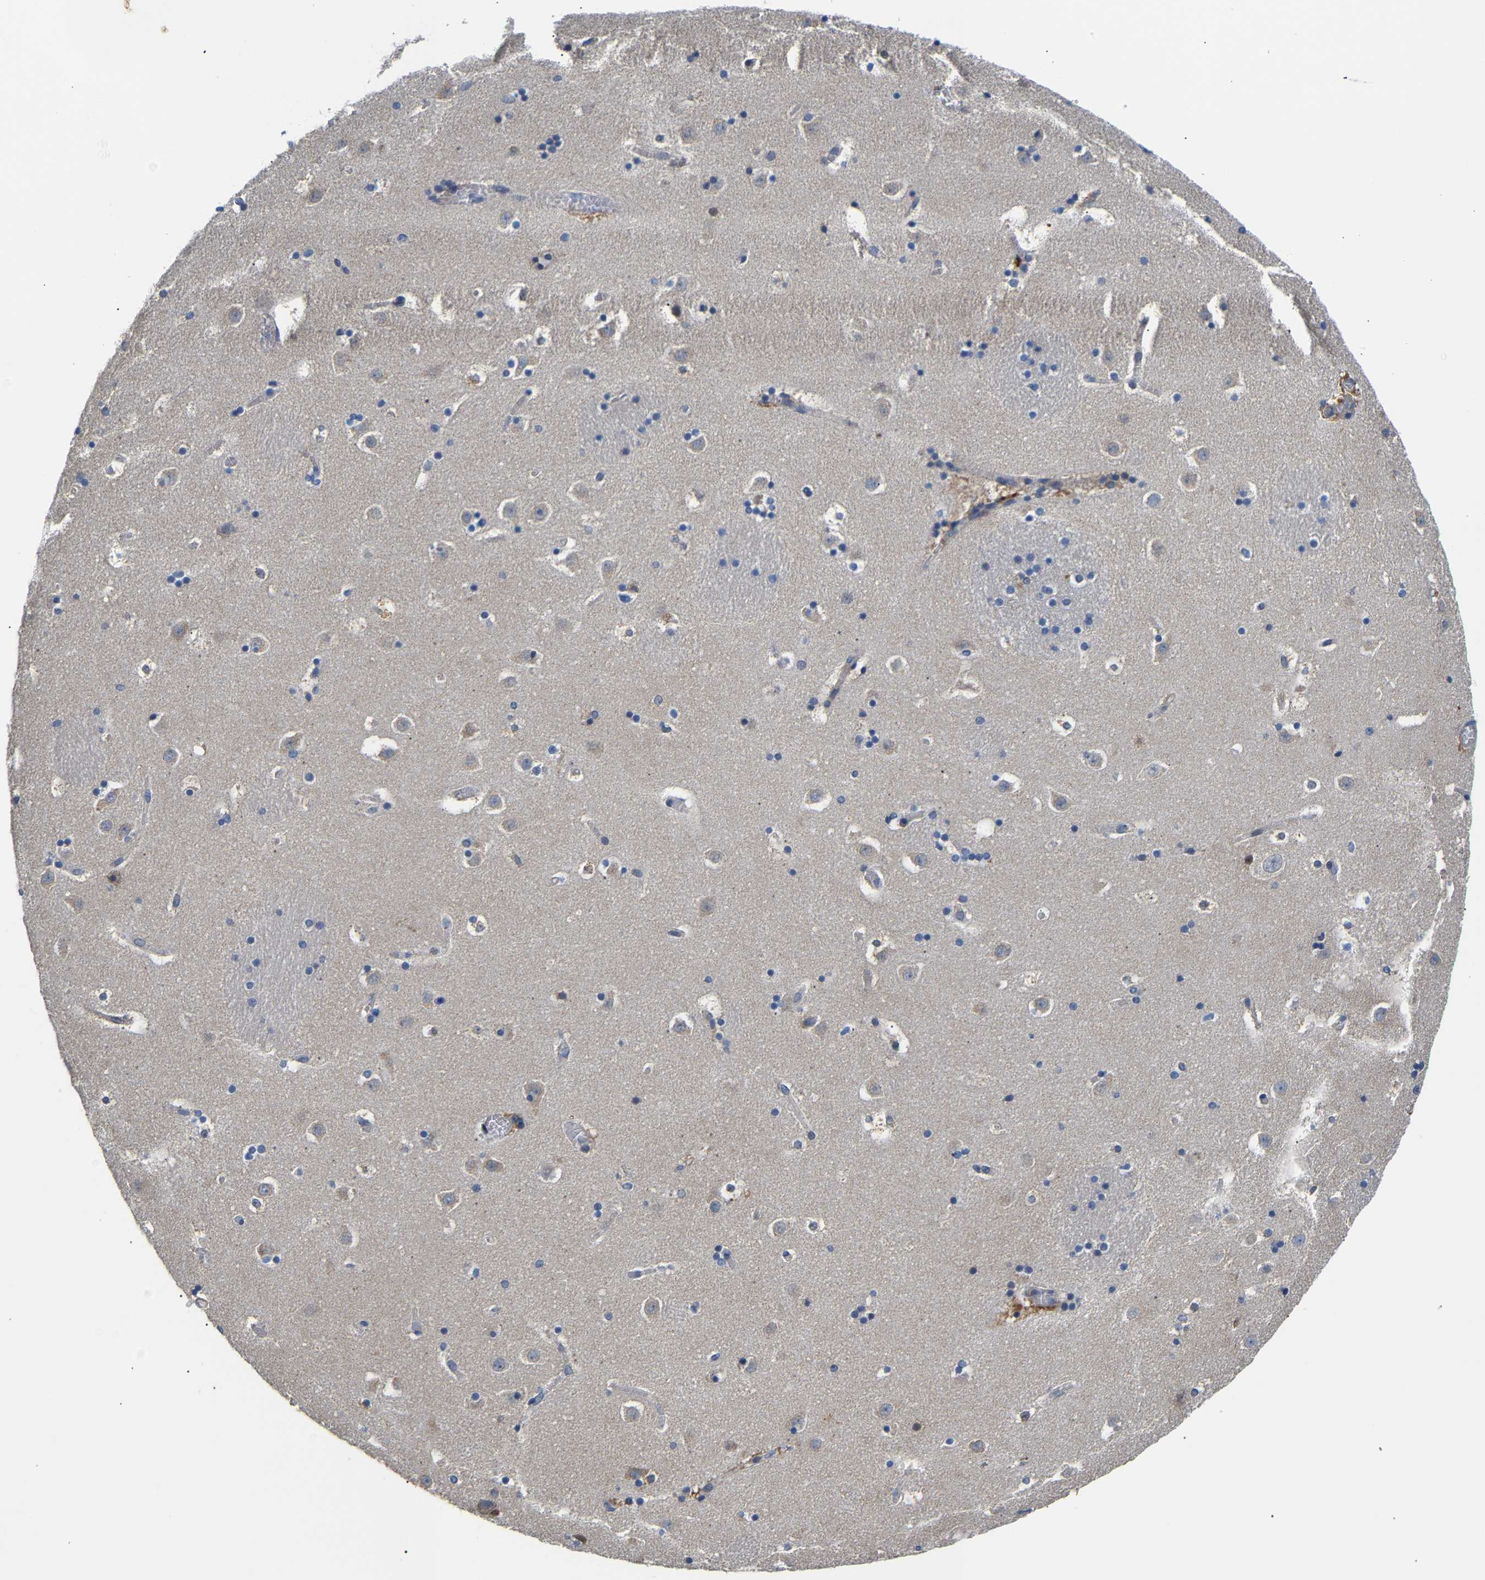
{"staining": {"intensity": "negative", "quantity": "none", "location": "none"}, "tissue": "caudate", "cell_type": "Glial cells", "image_type": "normal", "snomed": [{"axis": "morphology", "description": "Normal tissue, NOS"}, {"axis": "topography", "description": "Lateral ventricle wall"}], "caption": "IHC micrograph of unremarkable caudate: caudate stained with DAB shows no significant protein positivity in glial cells.", "gene": "CCDC171", "patient": {"sex": "male", "age": 45}}